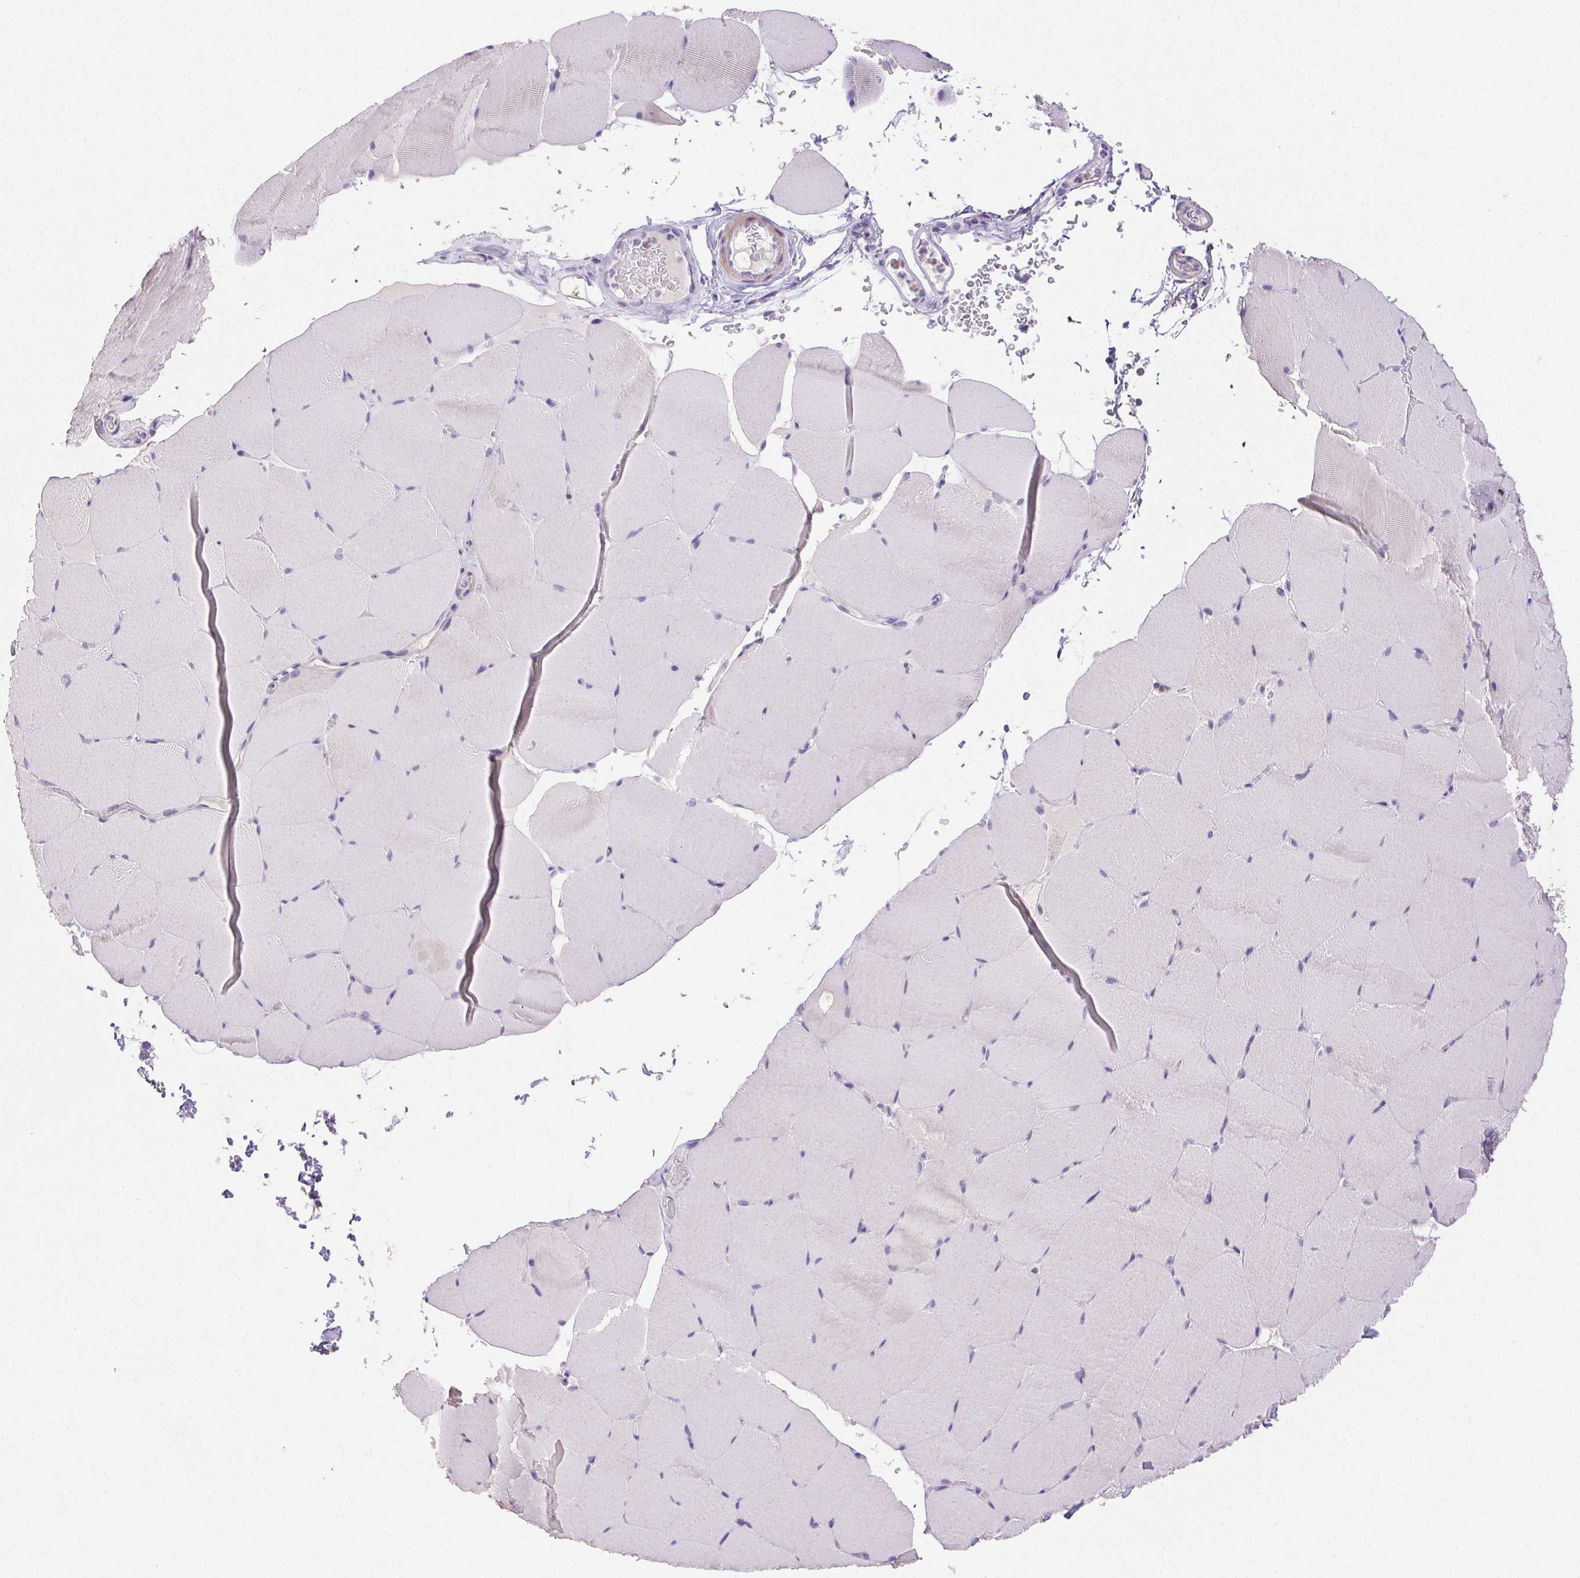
{"staining": {"intensity": "negative", "quantity": "none", "location": "none"}, "tissue": "skeletal muscle", "cell_type": "Myocytes", "image_type": "normal", "snomed": [{"axis": "morphology", "description": "Normal tissue, NOS"}, {"axis": "topography", "description": "Skeletal muscle"}], "caption": "DAB (3,3'-diaminobenzidine) immunohistochemical staining of unremarkable human skeletal muscle shows no significant expression in myocytes. (DAB (3,3'-diaminobenzidine) immunohistochemistry visualized using brightfield microscopy, high magnification).", "gene": "EMX2", "patient": {"sex": "female", "age": 37}}